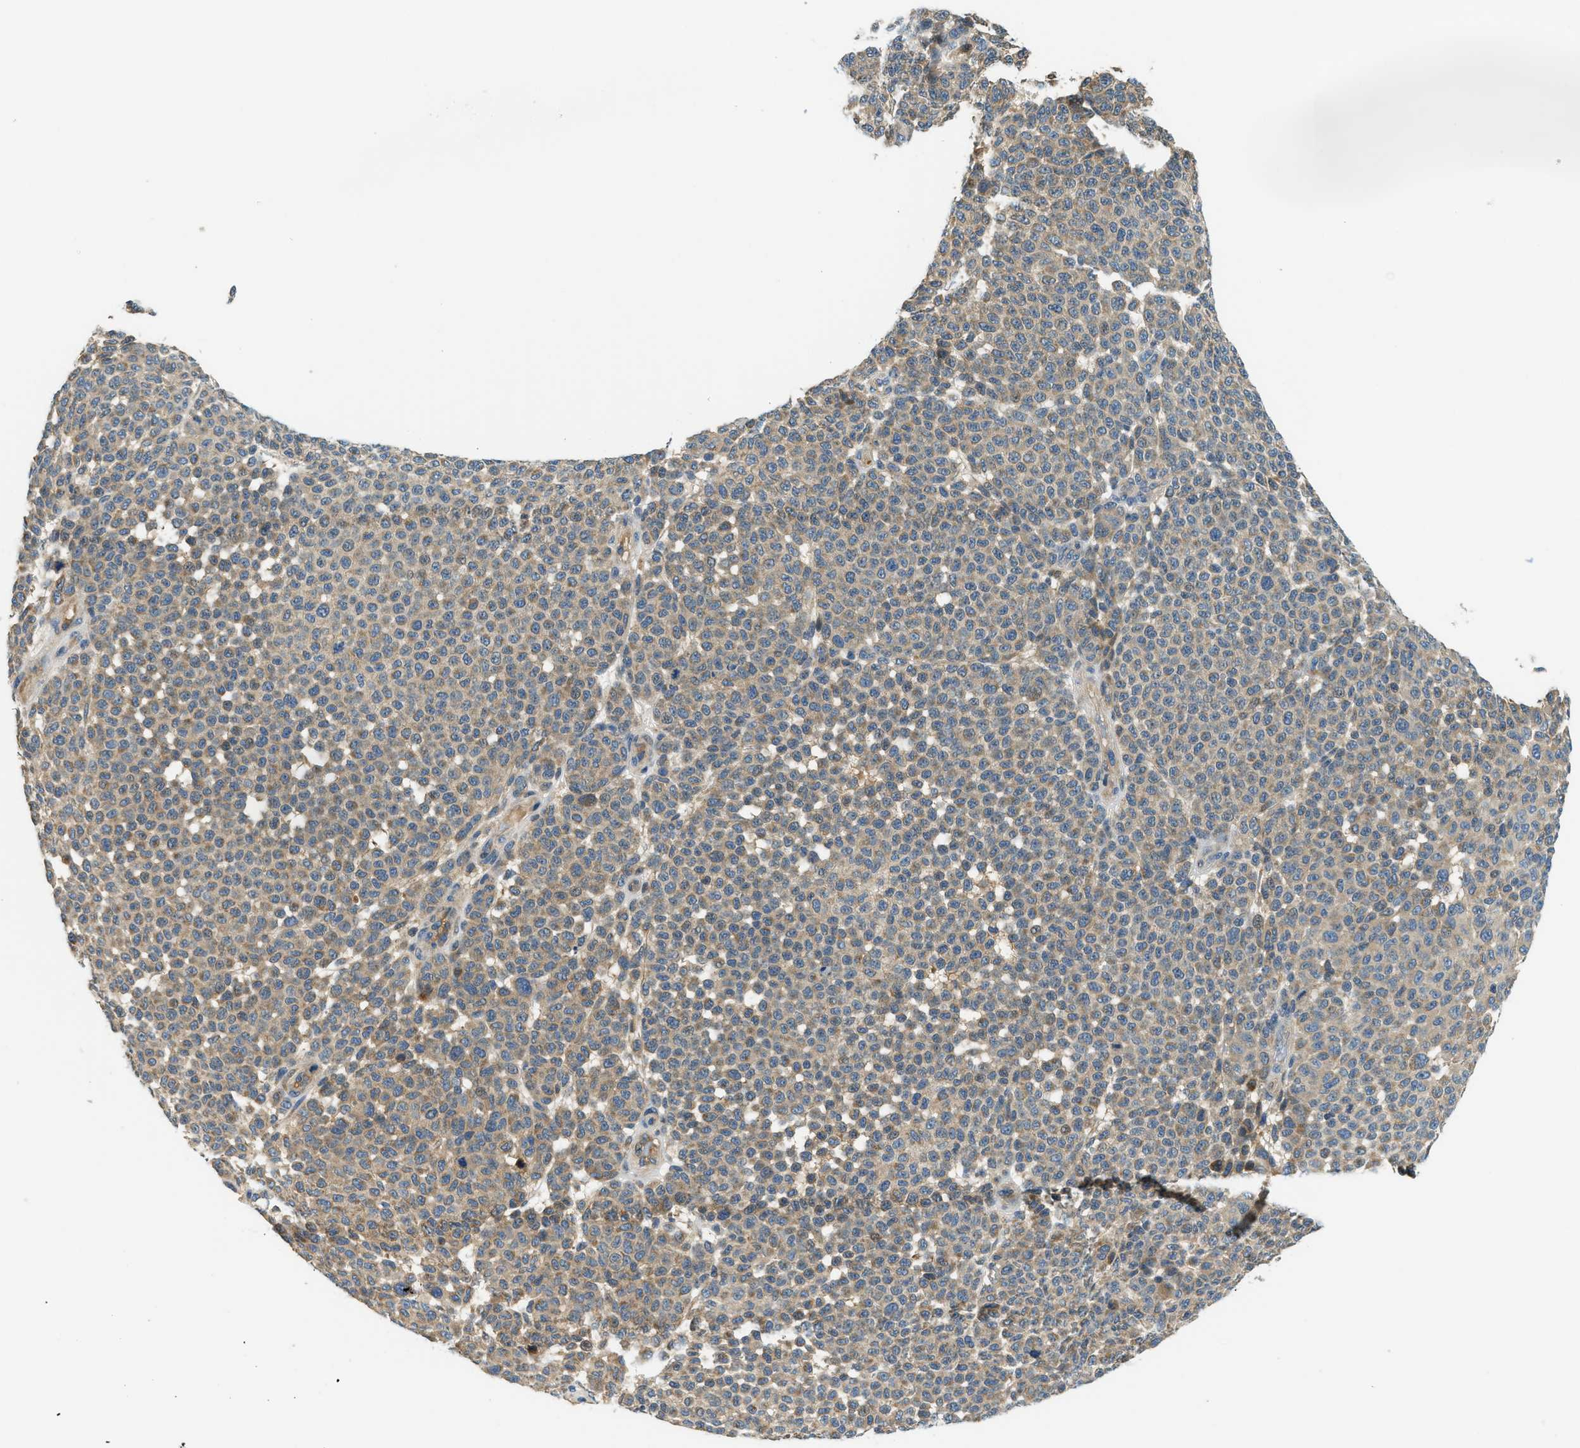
{"staining": {"intensity": "weak", "quantity": ">75%", "location": "cytoplasmic/membranous"}, "tissue": "melanoma", "cell_type": "Tumor cells", "image_type": "cancer", "snomed": [{"axis": "morphology", "description": "Malignant melanoma, NOS"}, {"axis": "topography", "description": "Skin"}], "caption": "Immunohistochemical staining of melanoma demonstrates weak cytoplasmic/membranous protein positivity in approximately >75% of tumor cells.", "gene": "KCNK1", "patient": {"sex": "male", "age": 59}}